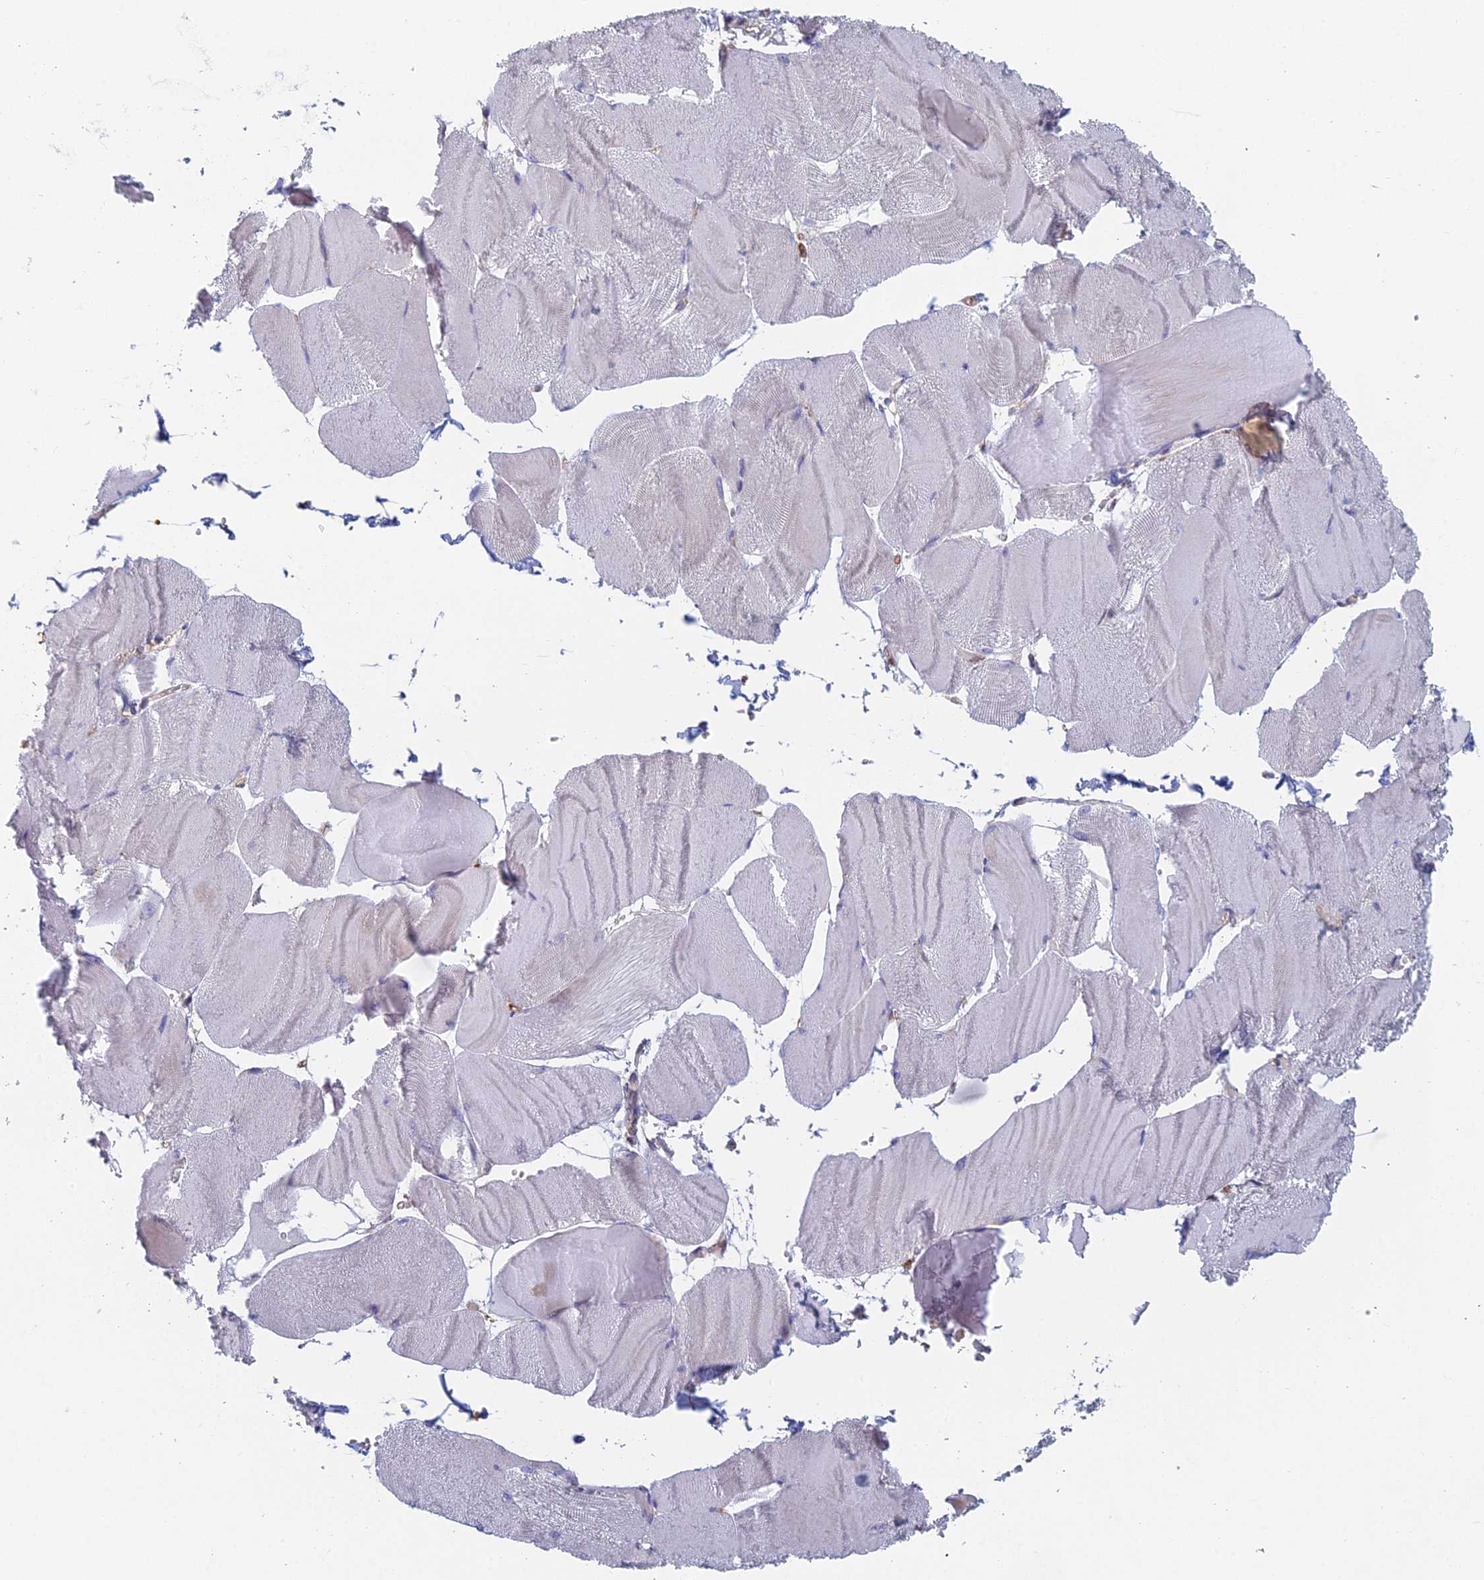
{"staining": {"intensity": "negative", "quantity": "none", "location": "none"}, "tissue": "skeletal muscle", "cell_type": "Myocytes", "image_type": "normal", "snomed": [{"axis": "morphology", "description": "Normal tissue, NOS"}, {"axis": "morphology", "description": "Basal cell carcinoma"}, {"axis": "topography", "description": "Skeletal muscle"}], "caption": "Immunohistochemical staining of normal human skeletal muscle displays no significant expression in myocytes.", "gene": "IFTAP", "patient": {"sex": "female", "age": 64}}